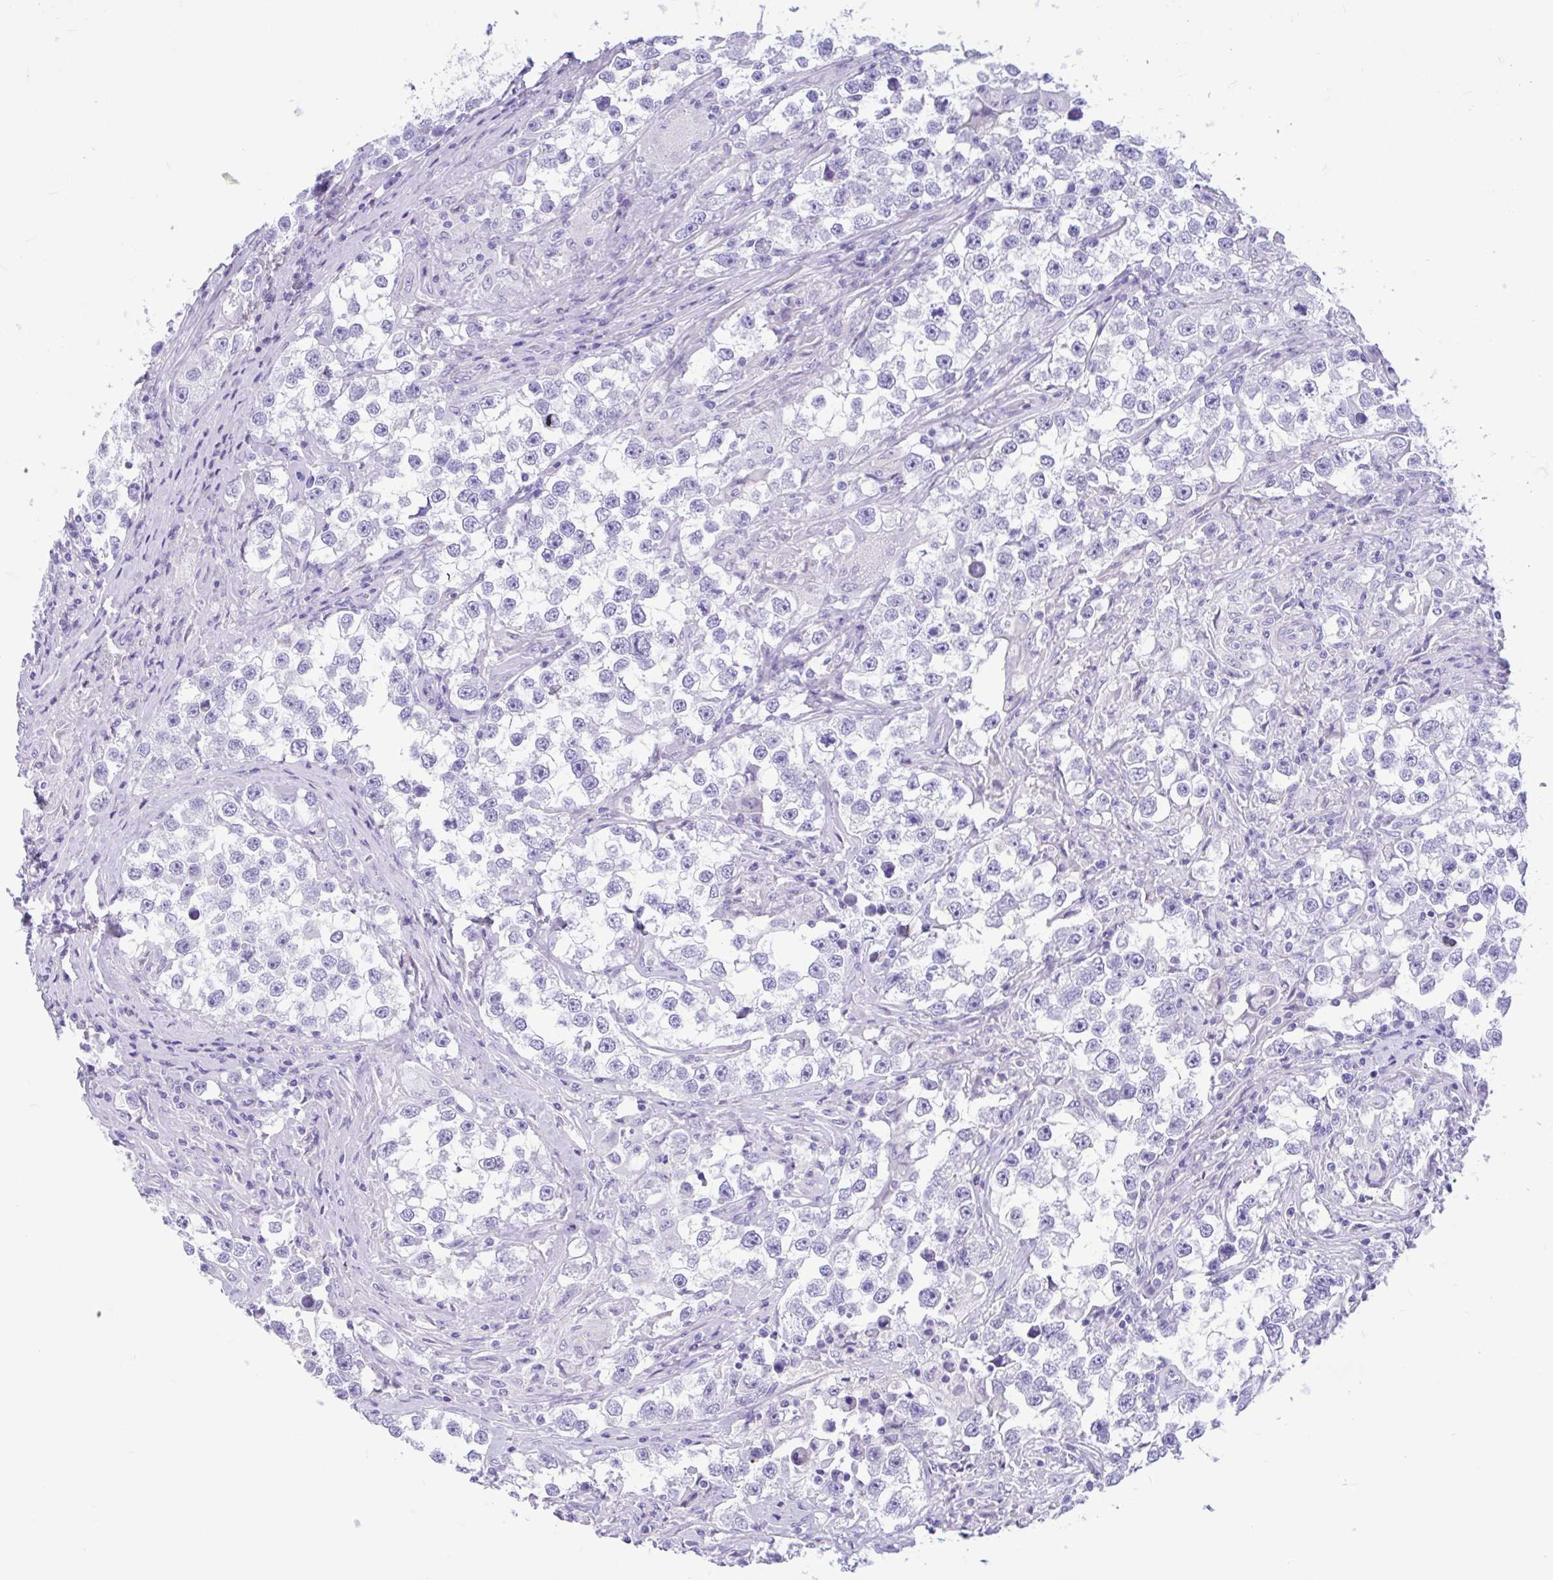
{"staining": {"intensity": "negative", "quantity": "none", "location": "none"}, "tissue": "testis cancer", "cell_type": "Tumor cells", "image_type": "cancer", "snomed": [{"axis": "morphology", "description": "Seminoma, NOS"}, {"axis": "topography", "description": "Testis"}], "caption": "Immunohistochemical staining of seminoma (testis) demonstrates no significant positivity in tumor cells.", "gene": "OR4N4", "patient": {"sex": "male", "age": 46}}